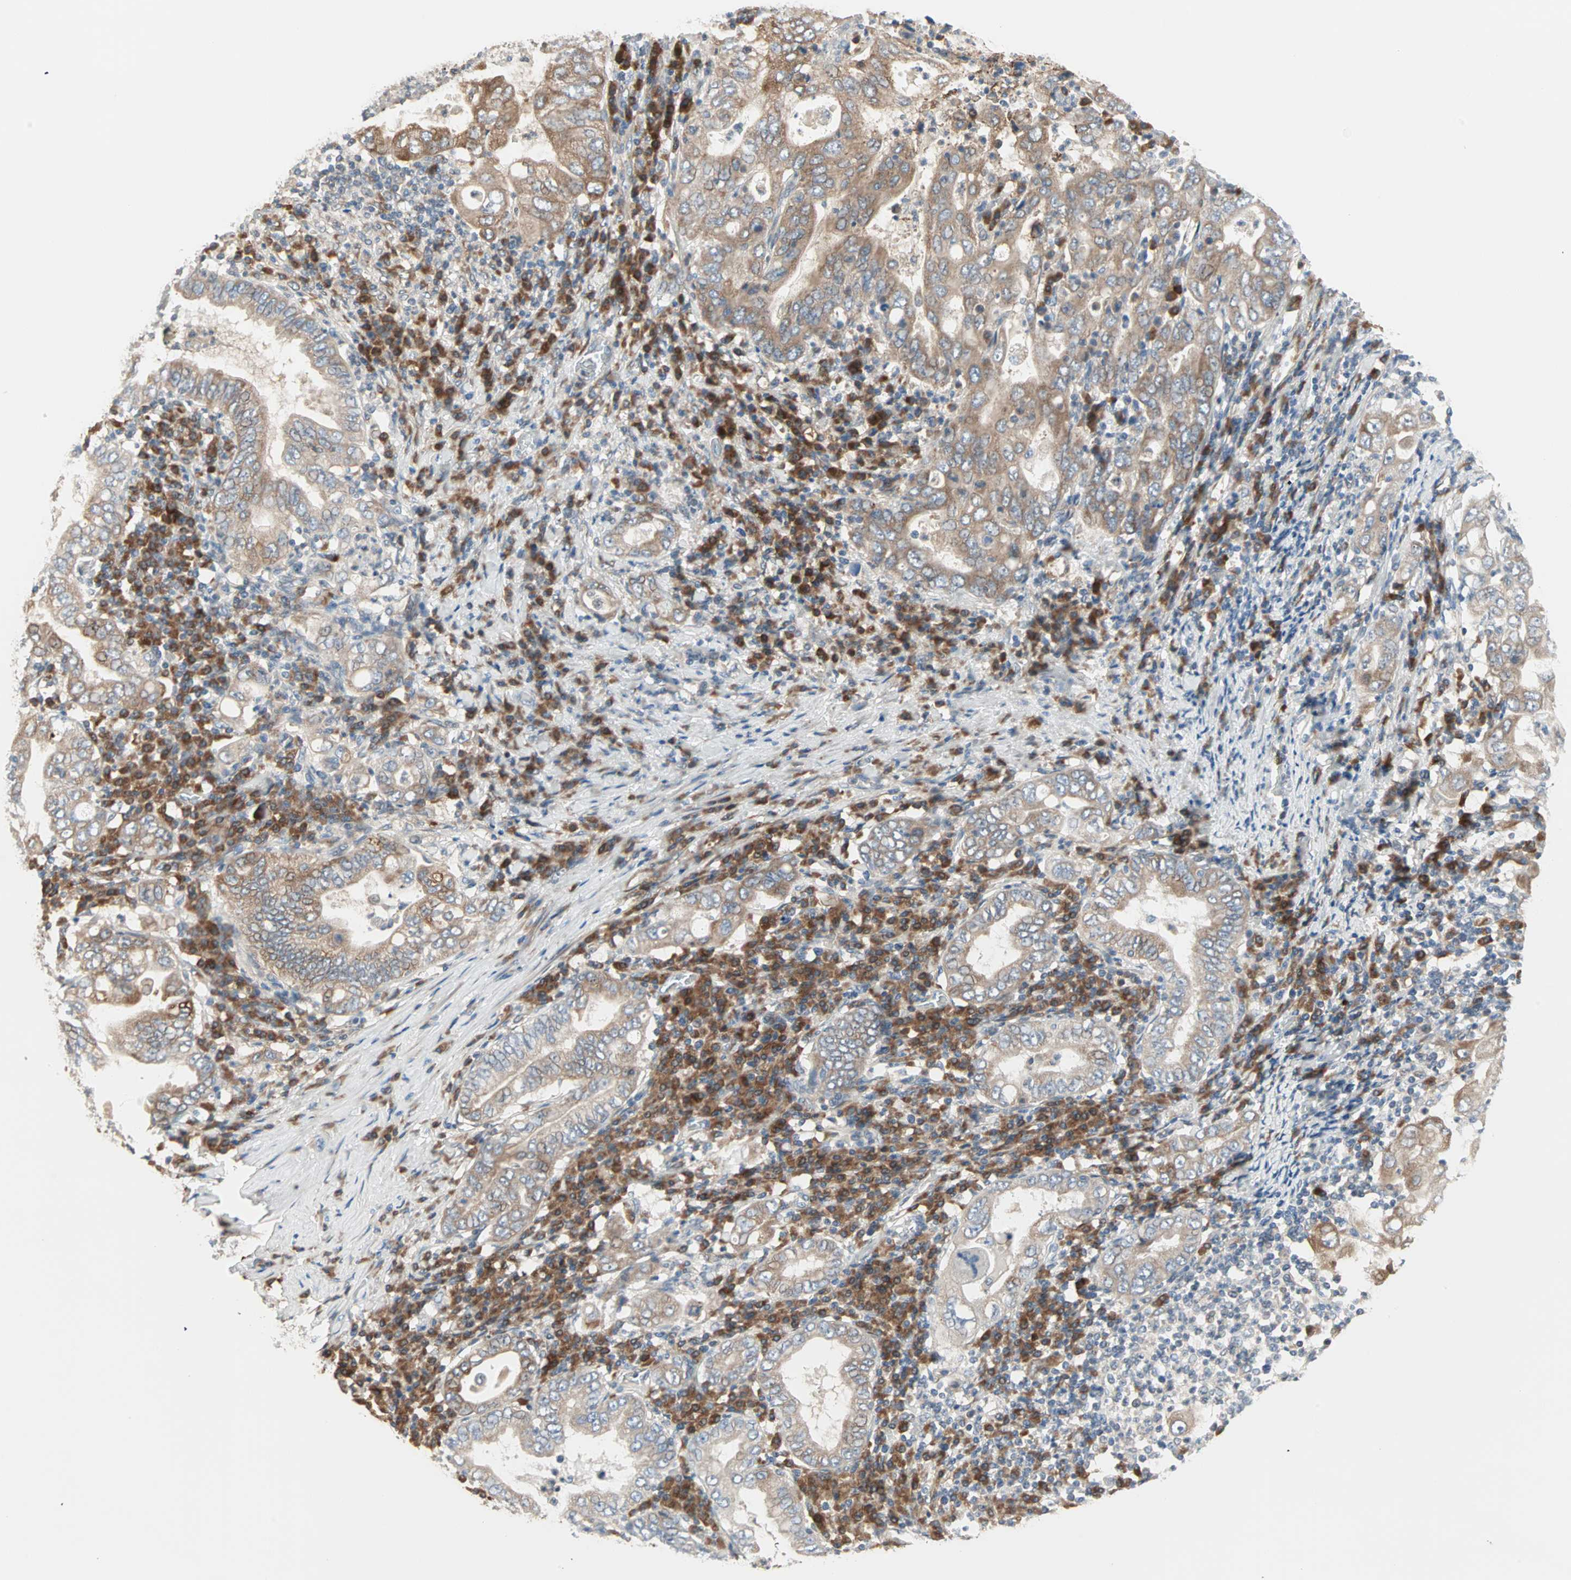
{"staining": {"intensity": "moderate", "quantity": ">75%", "location": "cytoplasmic/membranous"}, "tissue": "stomach cancer", "cell_type": "Tumor cells", "image_type": "cancer", "snomed": [{"axis": "morphology", "description": "Normal tissue, NOS"}, {"axis": "morphology", "description": "Adenocarcinoma, NOS"}, {"axis": "topography", "description": "Esophagus"}, {"axis": "topography", "description": "Stomach, upper"}, {"axis": "topography", "description": "Peripheral nerve tissue"}], "caption": "Human stomach cancer stained for a protein (brown) reveals moderate cytoplasmic/membranous positive staining in approximately >75% of tumor cells.", "gene": "SAR1A", "patient": {"sex": "male", "age": 62}}